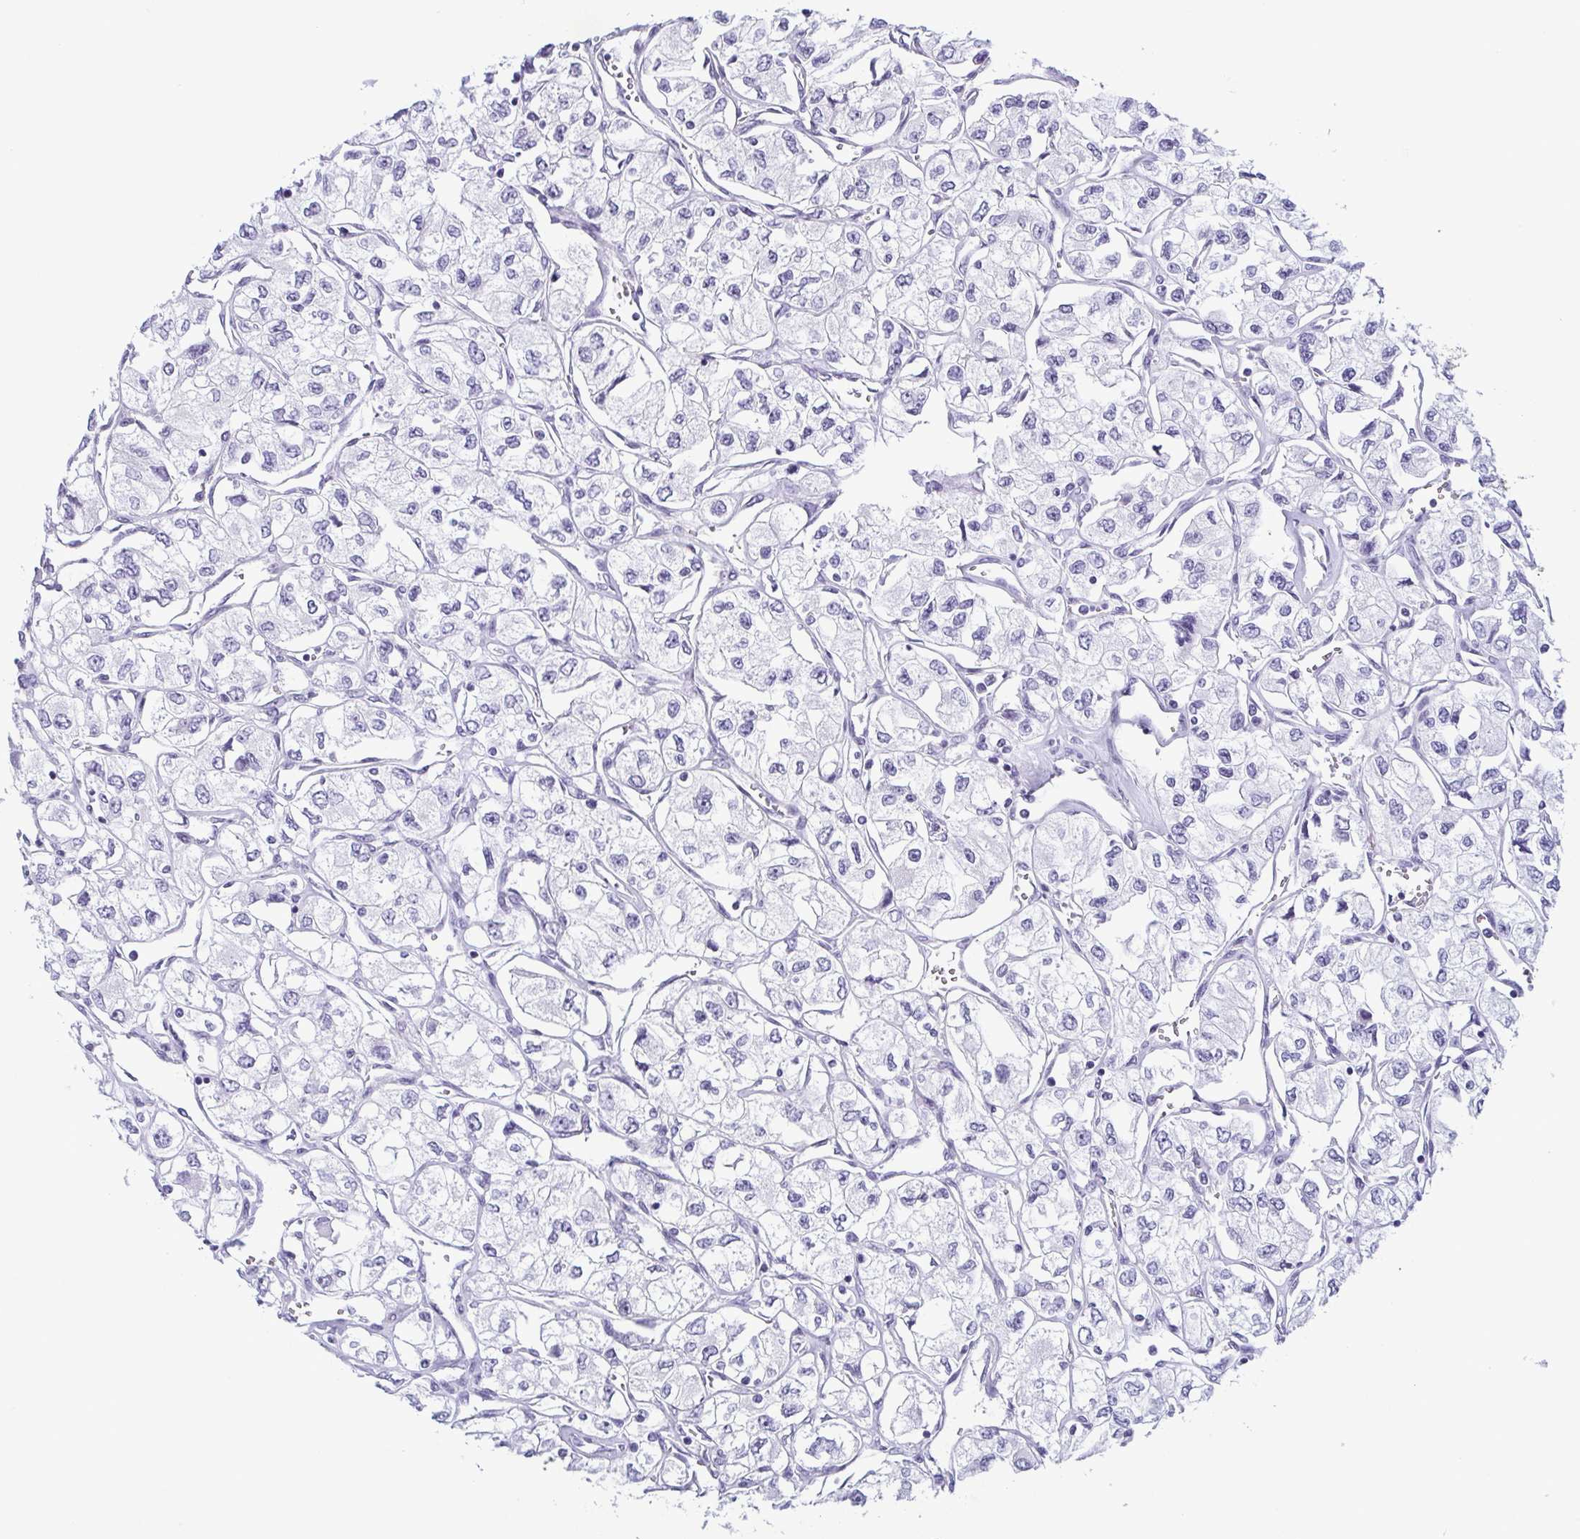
{"staining": {"intensity": "negative", "quantity": "none", "location": "none"}, "tissue": "renal cancer", "cell_type": "Tumor cells", "image_type": "cancer", "snomed": [{"axis": "morphology", "description": "Adenocarcinoma, NOS"}, {"axis": "topography", "description": "Kidney"}], "caption": "Renal adenocarcinoma was stained to show a protein in brown. There is no significant staining in tumor cells. (DAB (3,3'-diaminobenzidine) immunohistochemistry (IHC) with hematoxylin counter stain).", "gene": "KRT78", "patient": {"sex": "female", "age": 59}}